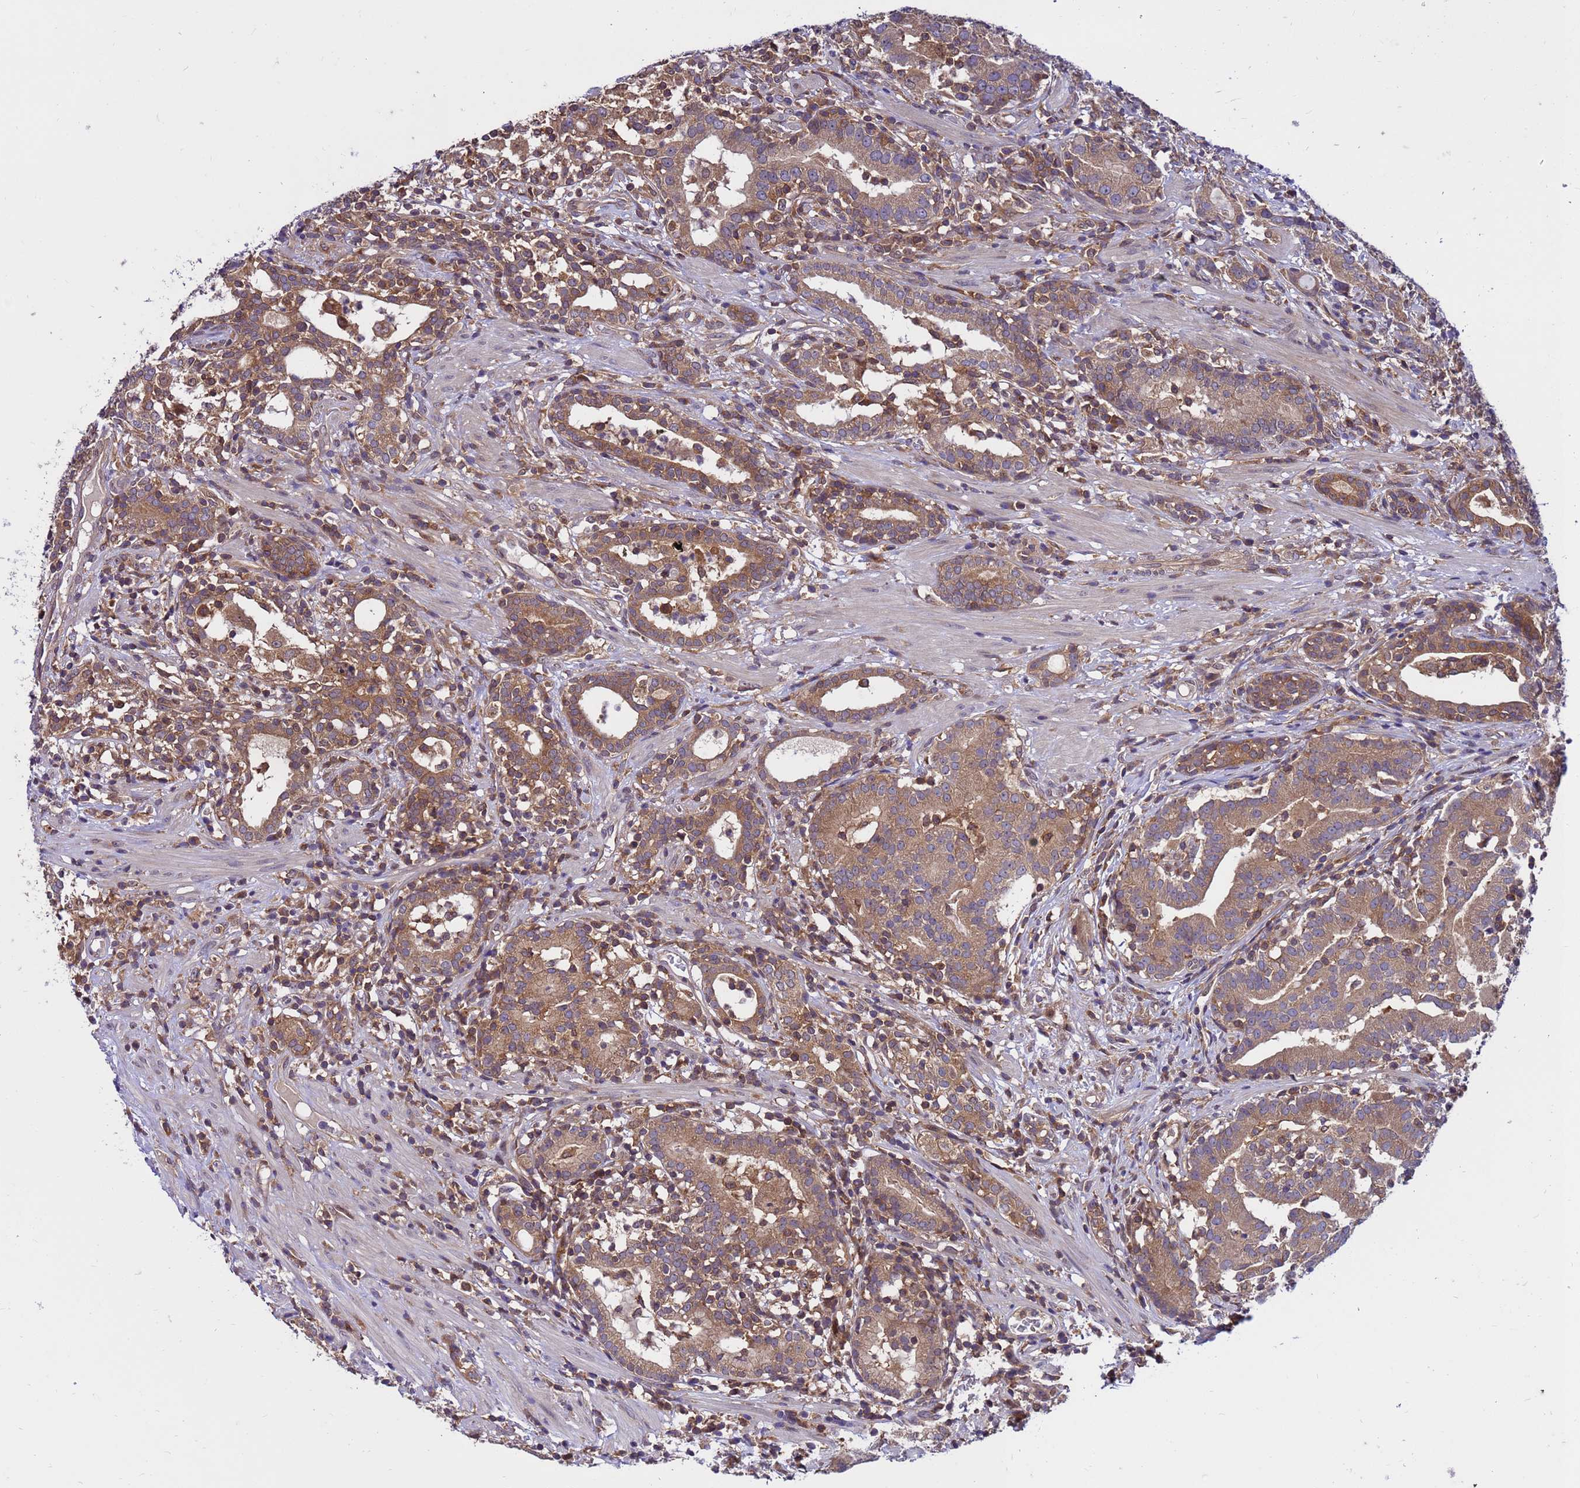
{"staining": {"intensity": "moderate", "quantity": ">75%", "location": "cytoplasmic/membranous"}, "tissue": "prostate cancer", "cell_type": "Tumor cells", "image_type": "cancer", "snomed": [{"axis": "morphology", "description": "Adenocarcinoma, High grade"}, {"axis": "topography", "description": "Prostate"}], "caption": "Immunohistochemistry (IHC) (DAB (3,3'-diaminobenzidine)) staining of prostate cancer (adenocarcinoma (high-grade)) displays moderate cytoplasmic/membranous protein expression in about >75% of tumor cells. The protein of interest is shown in brown color, while the nuclei are stained blue.", "gene": "GET3", "patient": {"sex": "male", "age": 67}}